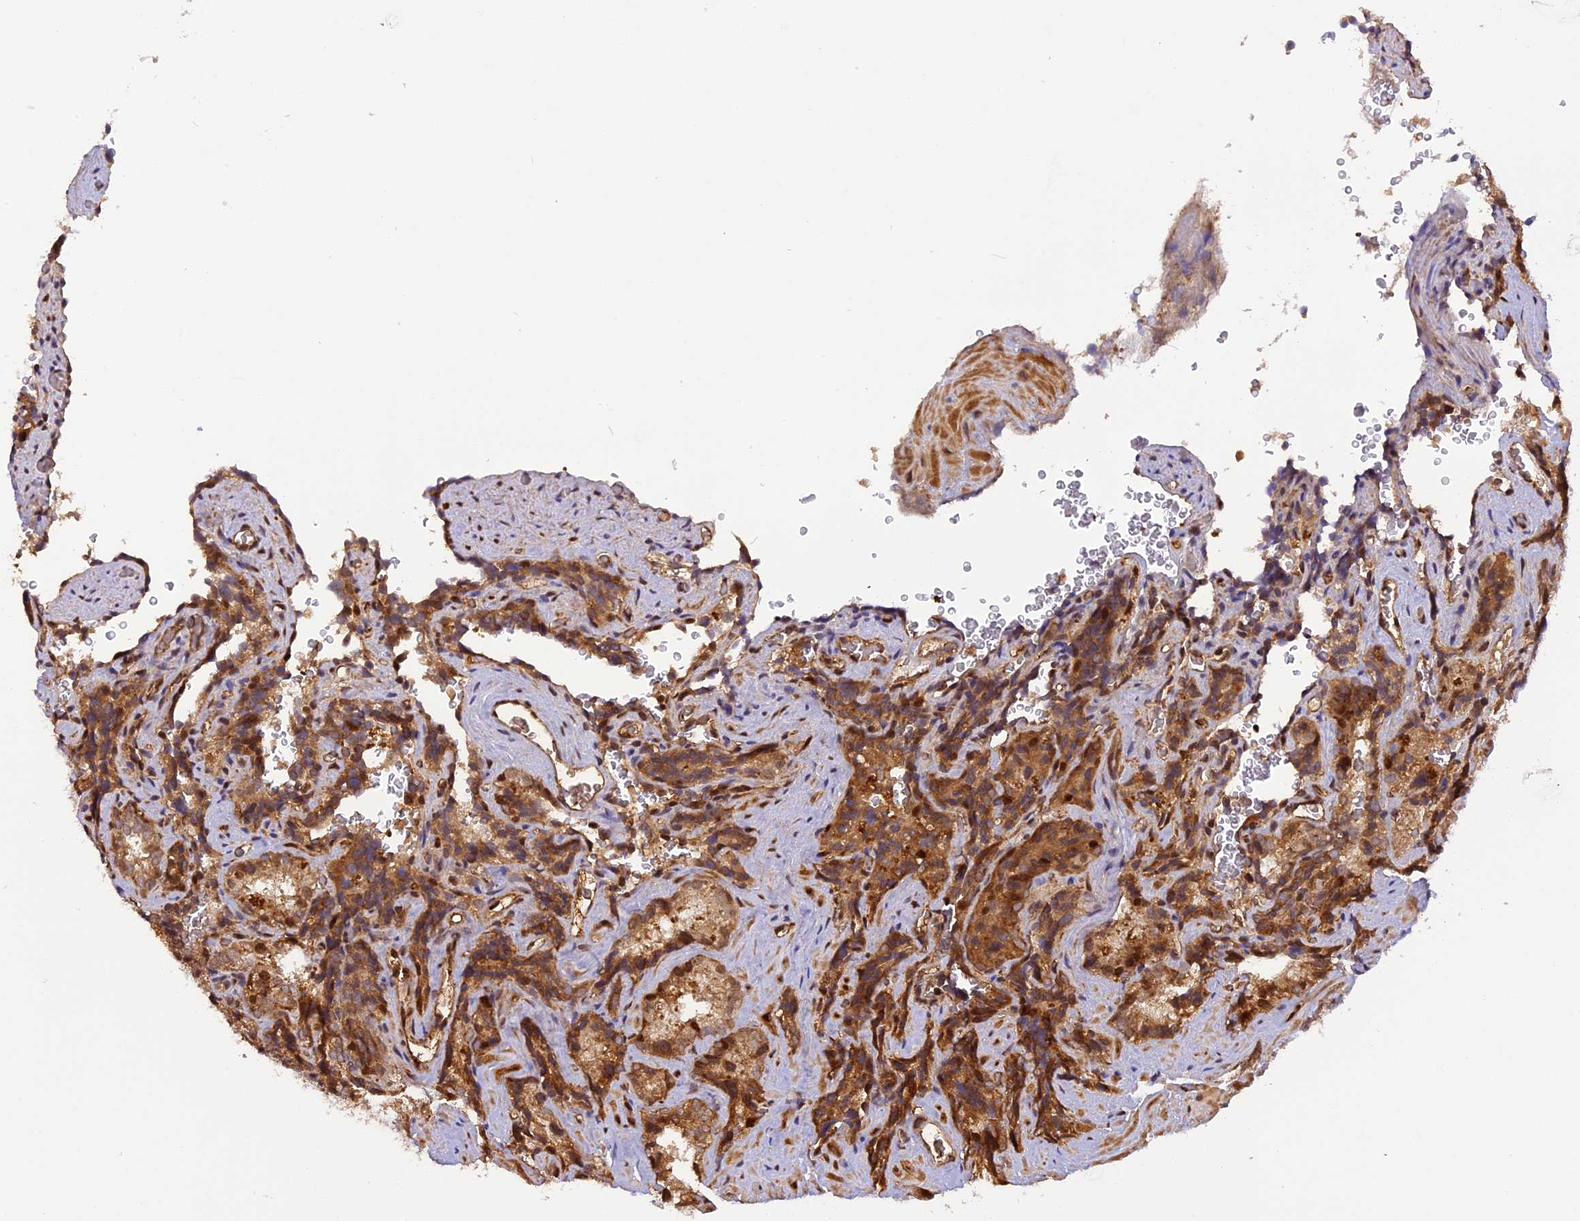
{"staining": {"intensity": "moderate", "quantity": ">75%", "location": "cytoplasmic/membranous,nuclear"}, "tissue": "seminal vesicle", "cell_type": "Glandular cells", "image_type": "normal", "snomed": [{"axis": "morphology", "description": "Normal tissue, NOS"}, {"axis": "topography", "description": "Seminal veicle"}], "caption": "A brown stain shows moderate cytoplasmic/membranous,nuclear expression of a protein in glandular cells of normal seminal vesicle. The staining is performed using DAB (3,3'-diaminobenzidine) brown chromogen to label protein expression. The nuclei are counter-stained blue using hematoxylin.", "gene": "MICALL1", "patient": {"sex": "male", "age": 58}}